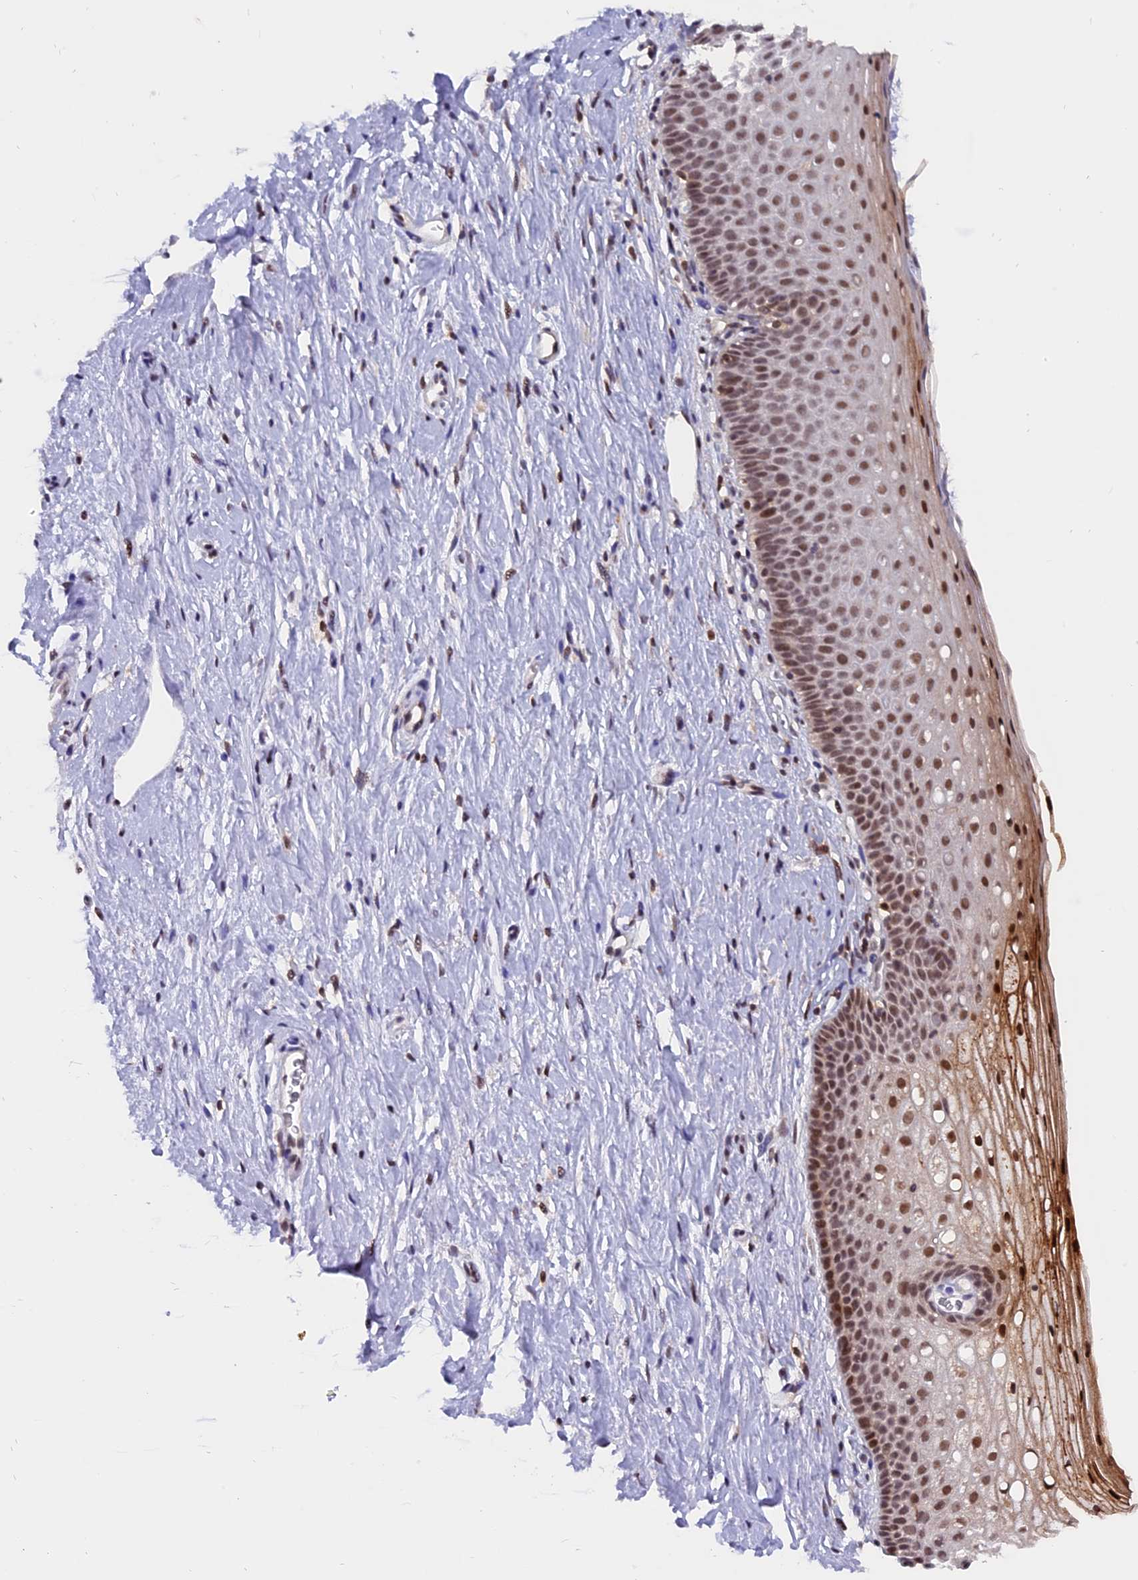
{"staining": {"intensity": "strong", "quantity": ">75%", "location": "nuclear"}, "tissue": "cervix", "cell_type": "Glandular cells", "image_type": "normal", "snomed": [{"axis": "morphology", "description": "Normal tissue, NOS"}, {"axis": "topography", "description": "Cervix"}], "caption": "Cervix stained with immunohistochemistry (IHC) reveals strong nuclear staining in about >75% of glandular cells.", "gene": "TADA3", "patient": {"sex": "female", "age": 36}}